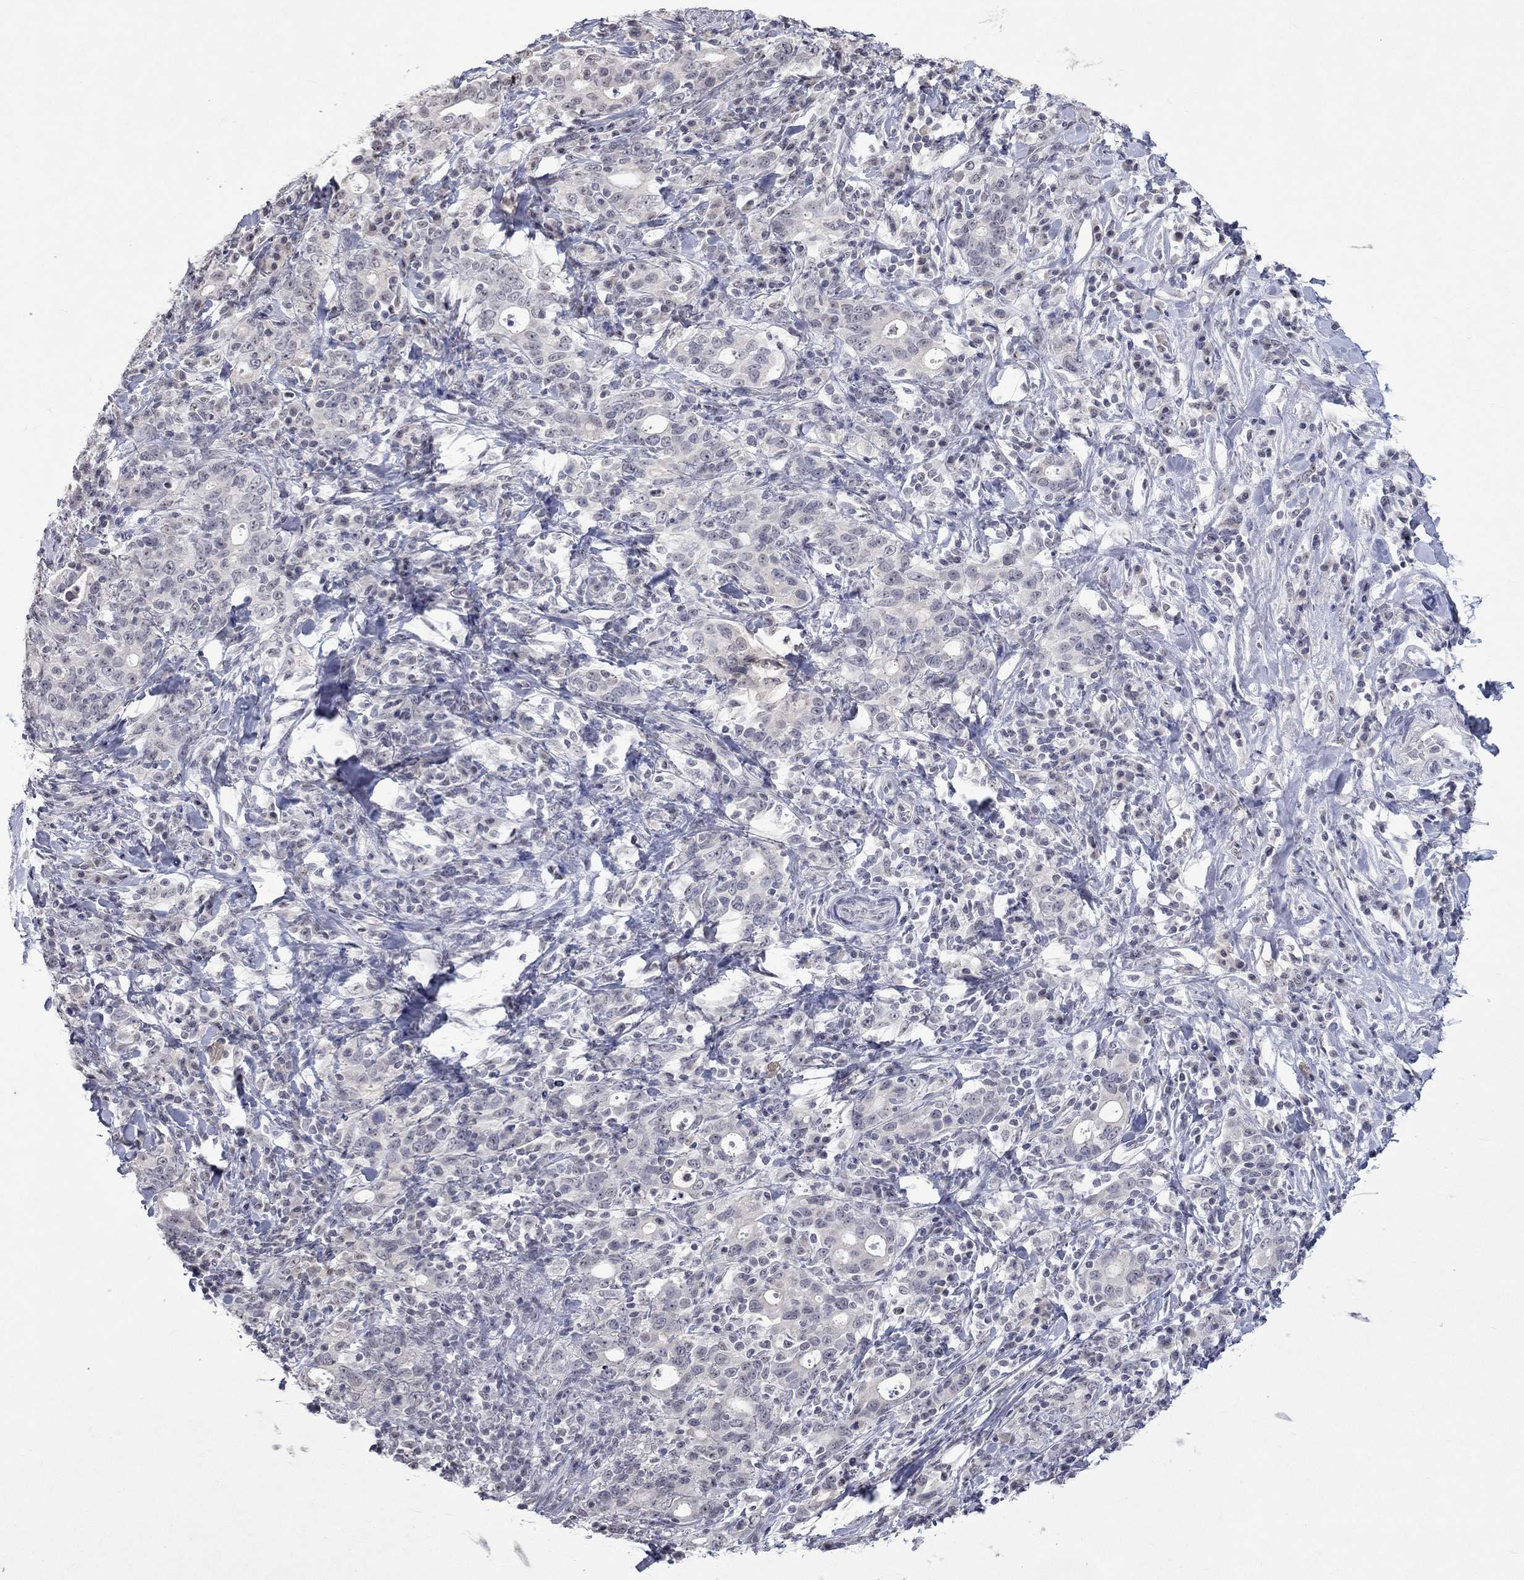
{"staining": {"intensity": "negative", "quantity": "none", "location": "none"}, "tissue": "stomach cancer", "cell_type": "Tumor cells", "image_type": "cancer", "snomed": [{"axis": "morphology", "description": "Adenocarcinoma, NOS"}, {"axis": "topography", "description": "Stomach"}], "caption": "Immunohistochemistry histopathology image of neoplastic tissue: stomach adenocarcinoma stained with DAB displays no significant protein staining in tumor cells.", "gene": "TMEM143", "patient": {"sex": "male", "age": 79}}